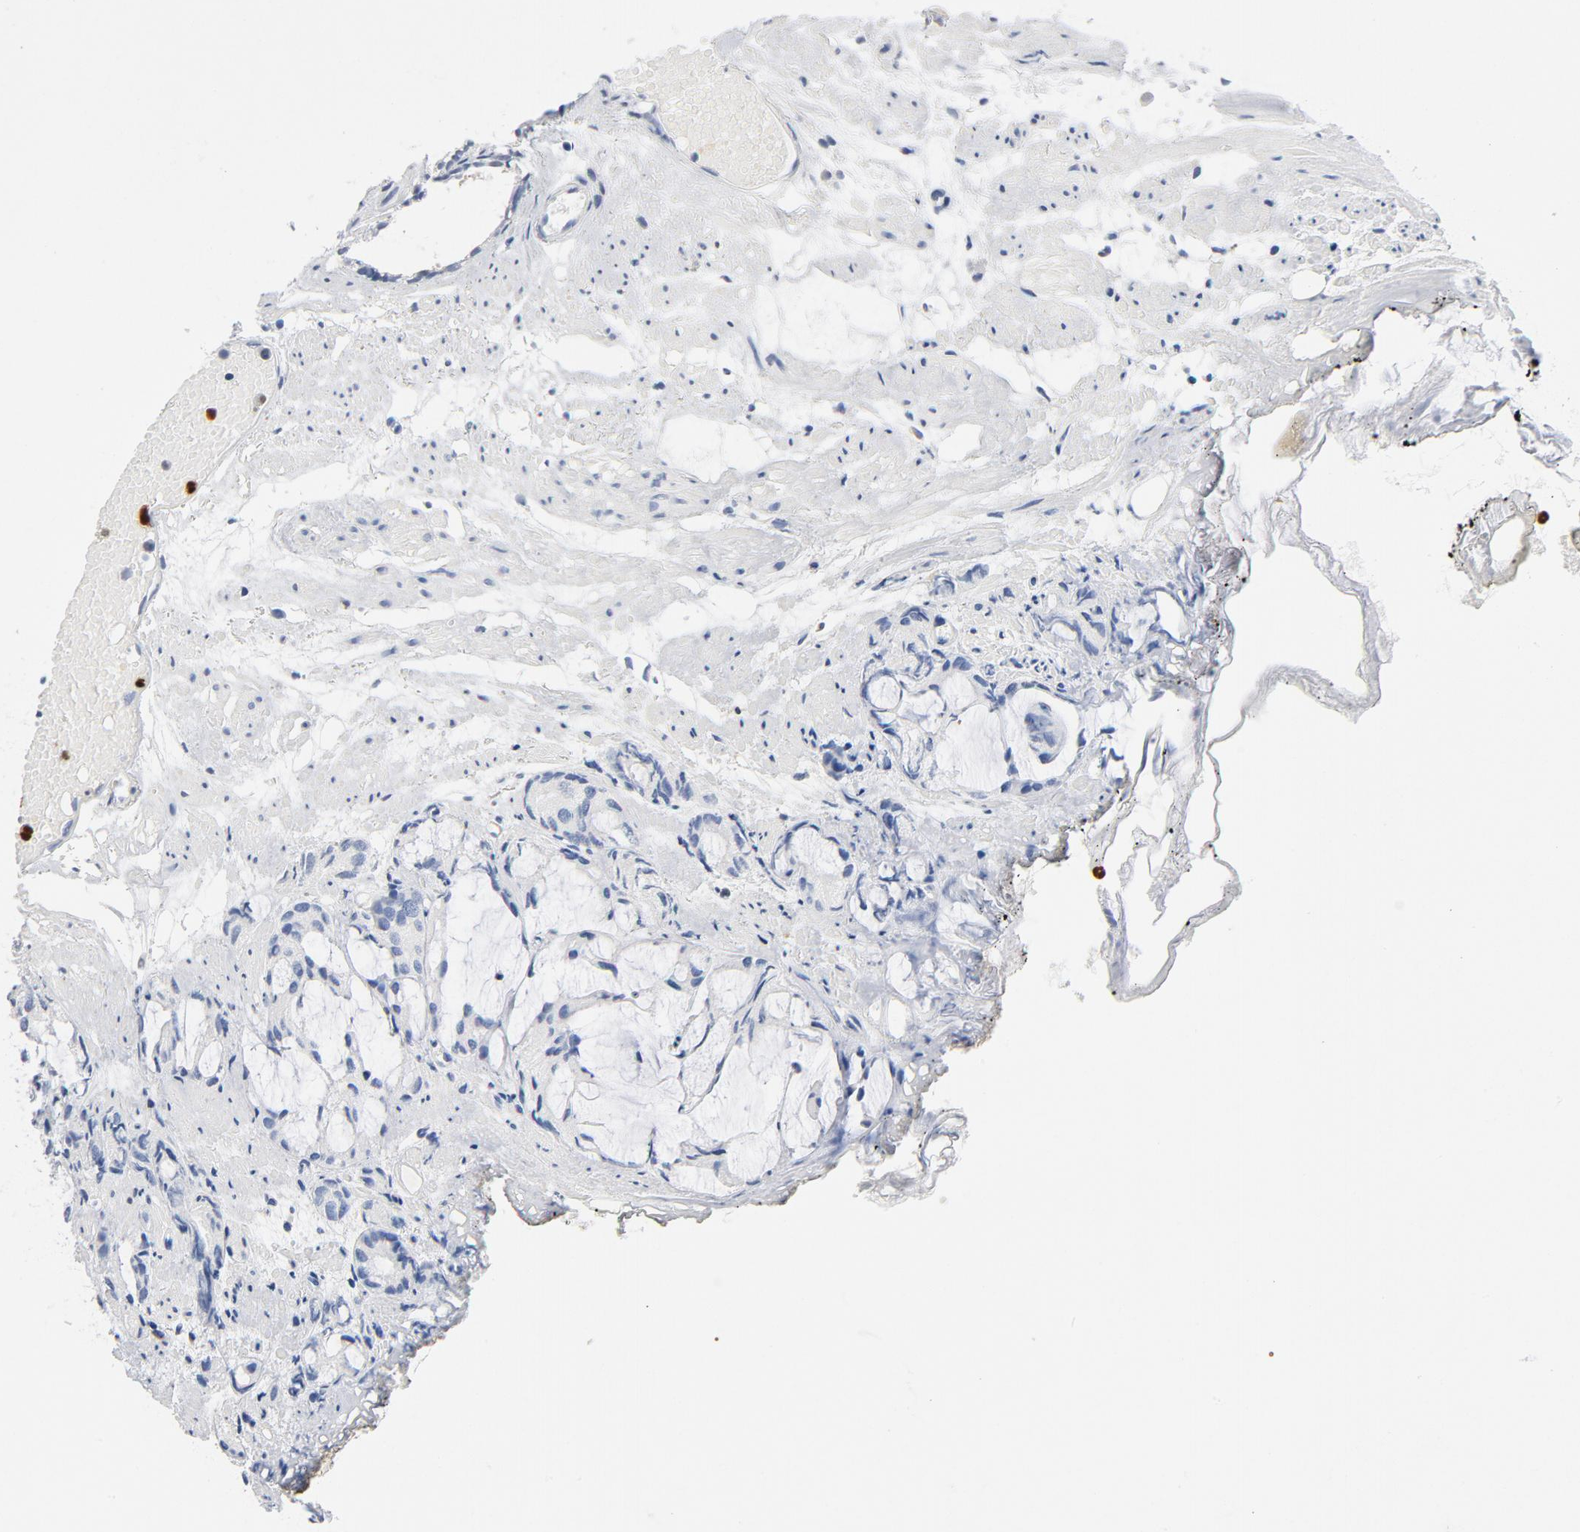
{"staining": {"intensity": "negative", "quantity": "none", "location": "none"}, "tissue": "prostate cancer", "cell_type": "Tumor cells", "image_type": "cancer", "snomed": [{"axis": "morphology", "description": "Adenocarcinoma, High grade"}, {"axis": "topography", "description": "Prostate"}], "caption": "Immunohistochemistry micrograph of human high-grade adenocarcinoma (prostate) stained for a protein (brown), which demonstrates no expression in tumor cells. (DAB immunohistochemistry (IHC) visualized using brightfield microscopy, high magnification).", "gene": "NCF1", "patient": {"sex": "male", "age": 85}}